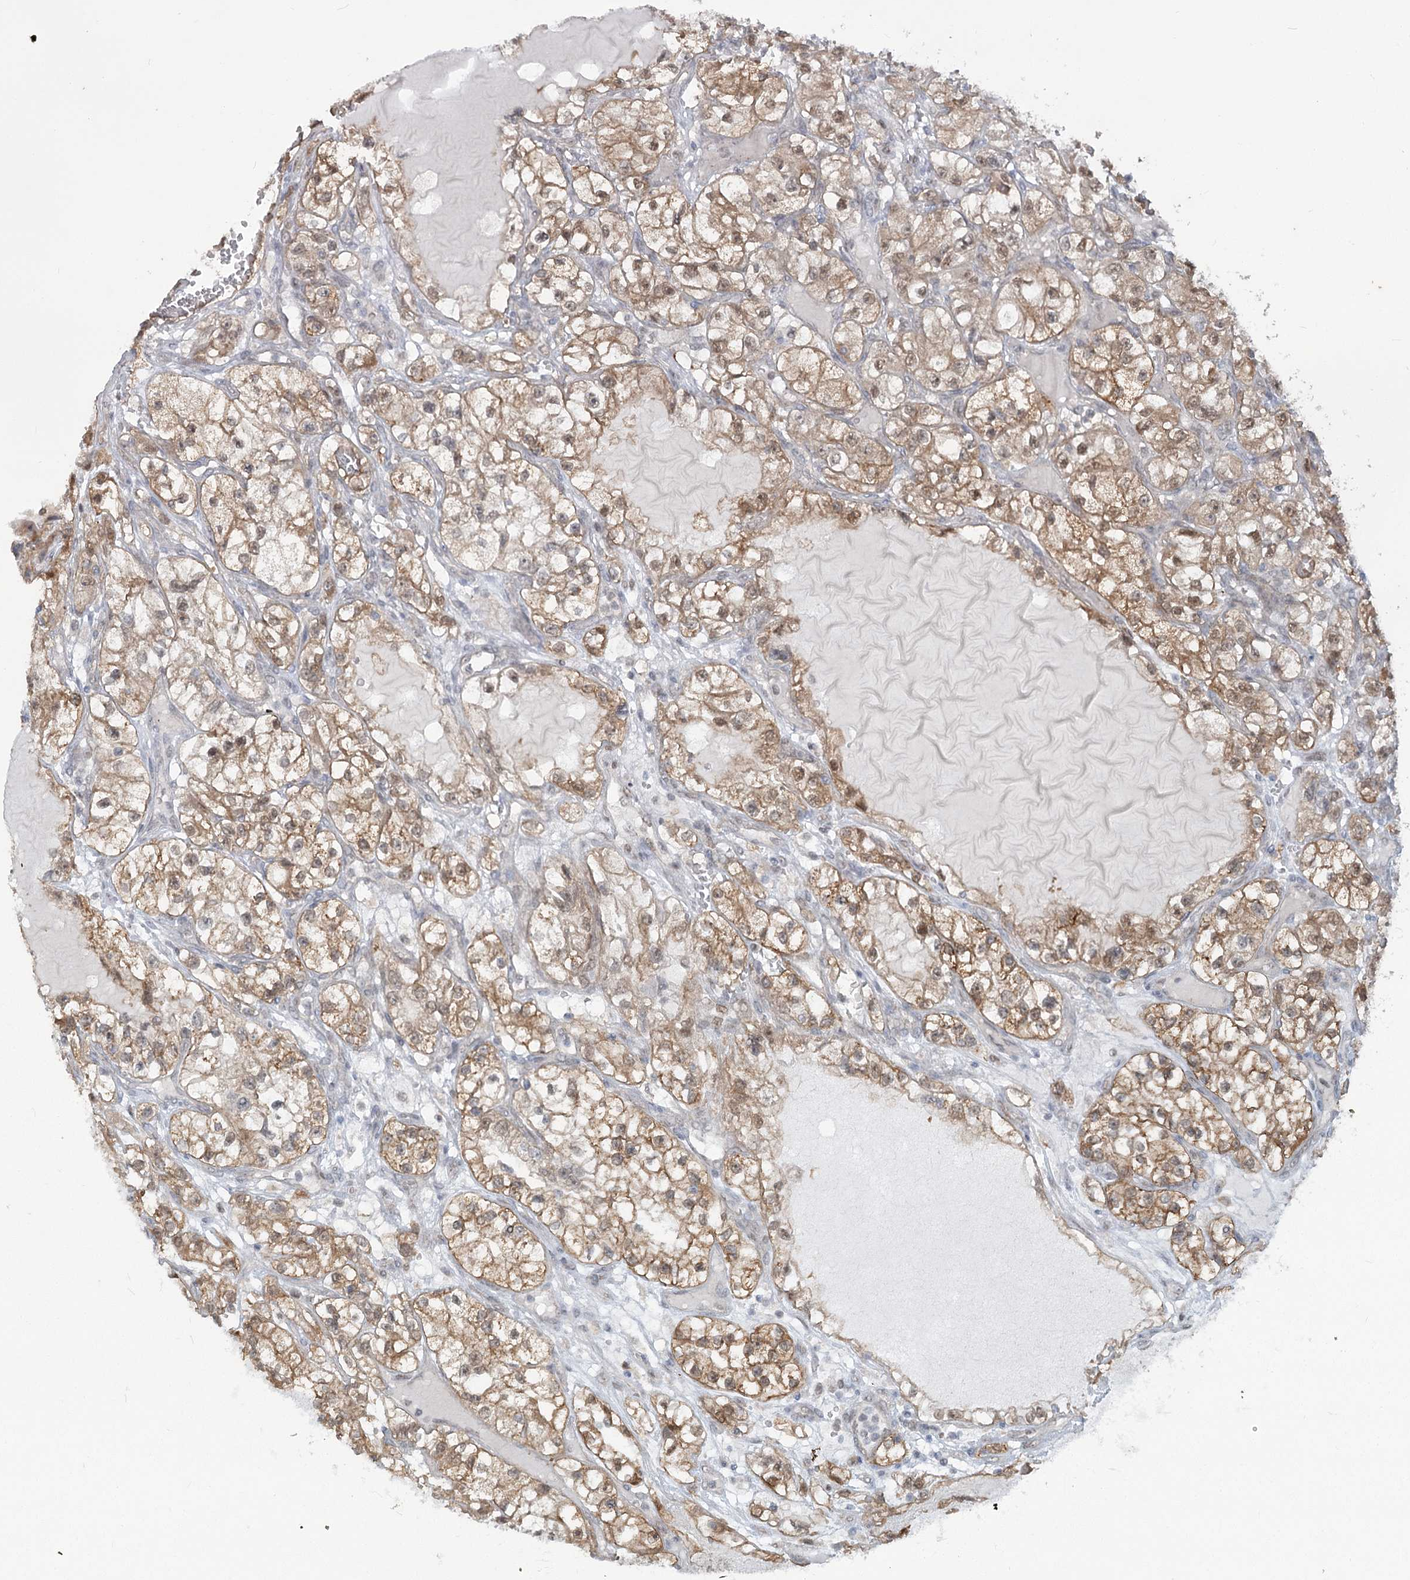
{"staining": {"intensity": "moderate", "quantity": ">75%", "location": "cytoplasmic/membranous"}, "tissue": "renal cancer", "cell_type": "Tumor cells", "image_type": "cancer", "snomed": [{"axis": "morphology", "description": "Adenocarcinoma, NOS"}, {"axis": "topography", "description": "Kidney"}], "caption": "IHC (DAB) staining of human renal adenocarcinoma reveals moderate cytoplasmic/membranous protein expression in about >75% of tumor cells.", "gene": "MTG1", "patient": {"sex": "female", "age": 57}}